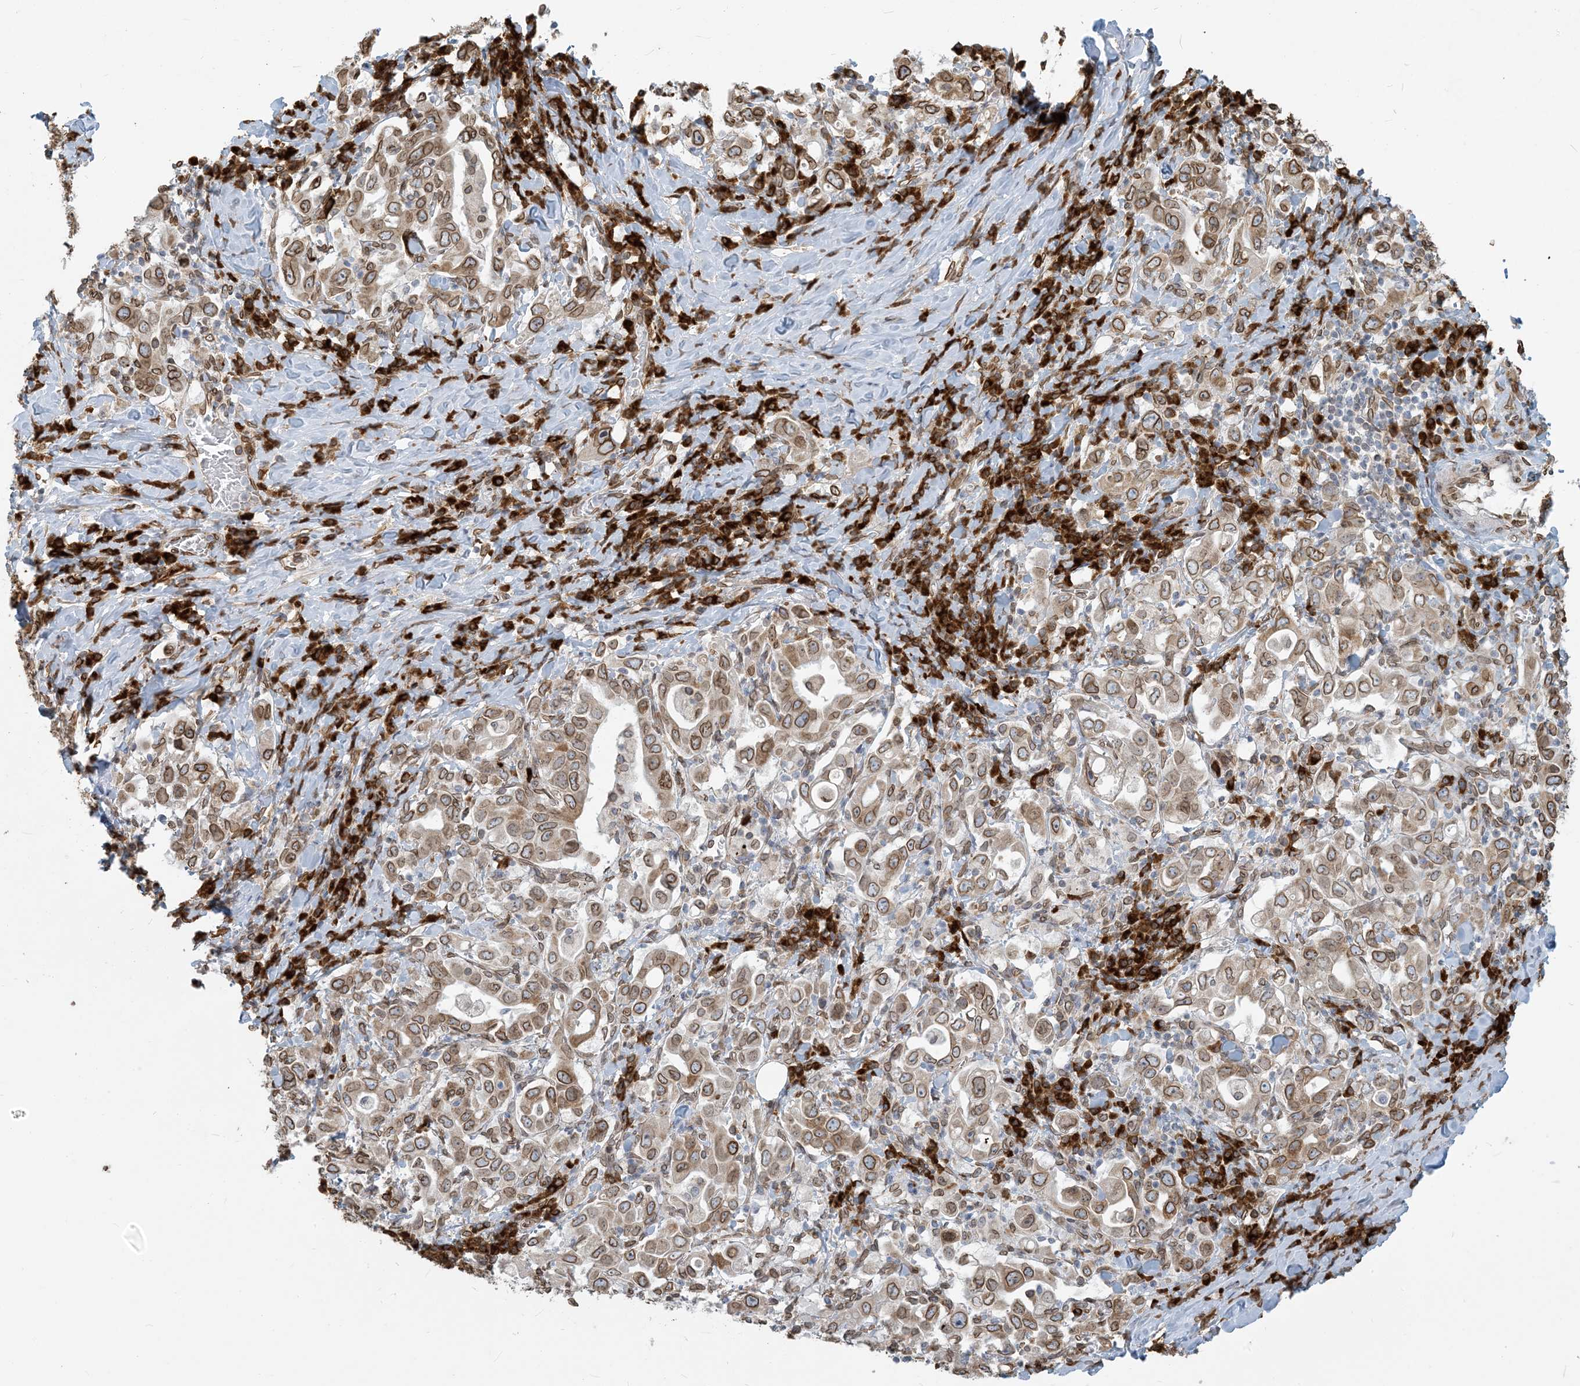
{"staining": {"intensity": "moderate", "quantity": ">75%", "location": "cytoplasmic/membranous,nuclear"}, "tissue": "stomach cancer", "cell_type": "Tumor cells", "image_type": "cancer", "snomed": [{"axis": "morphology", "description": "Adenocarcinoma, NOS"}, {"axis": "topography", "description": "Stomach, upper"}], "caption": "Protein expression analysis of human adenocarcinoma (stomach) reveals moderate cytoplasmic/membranous and nuclear staining in approximately >75% of tumor cells.", "gene": "WWP1", "patient": {"sex": "male", "age": 62}}